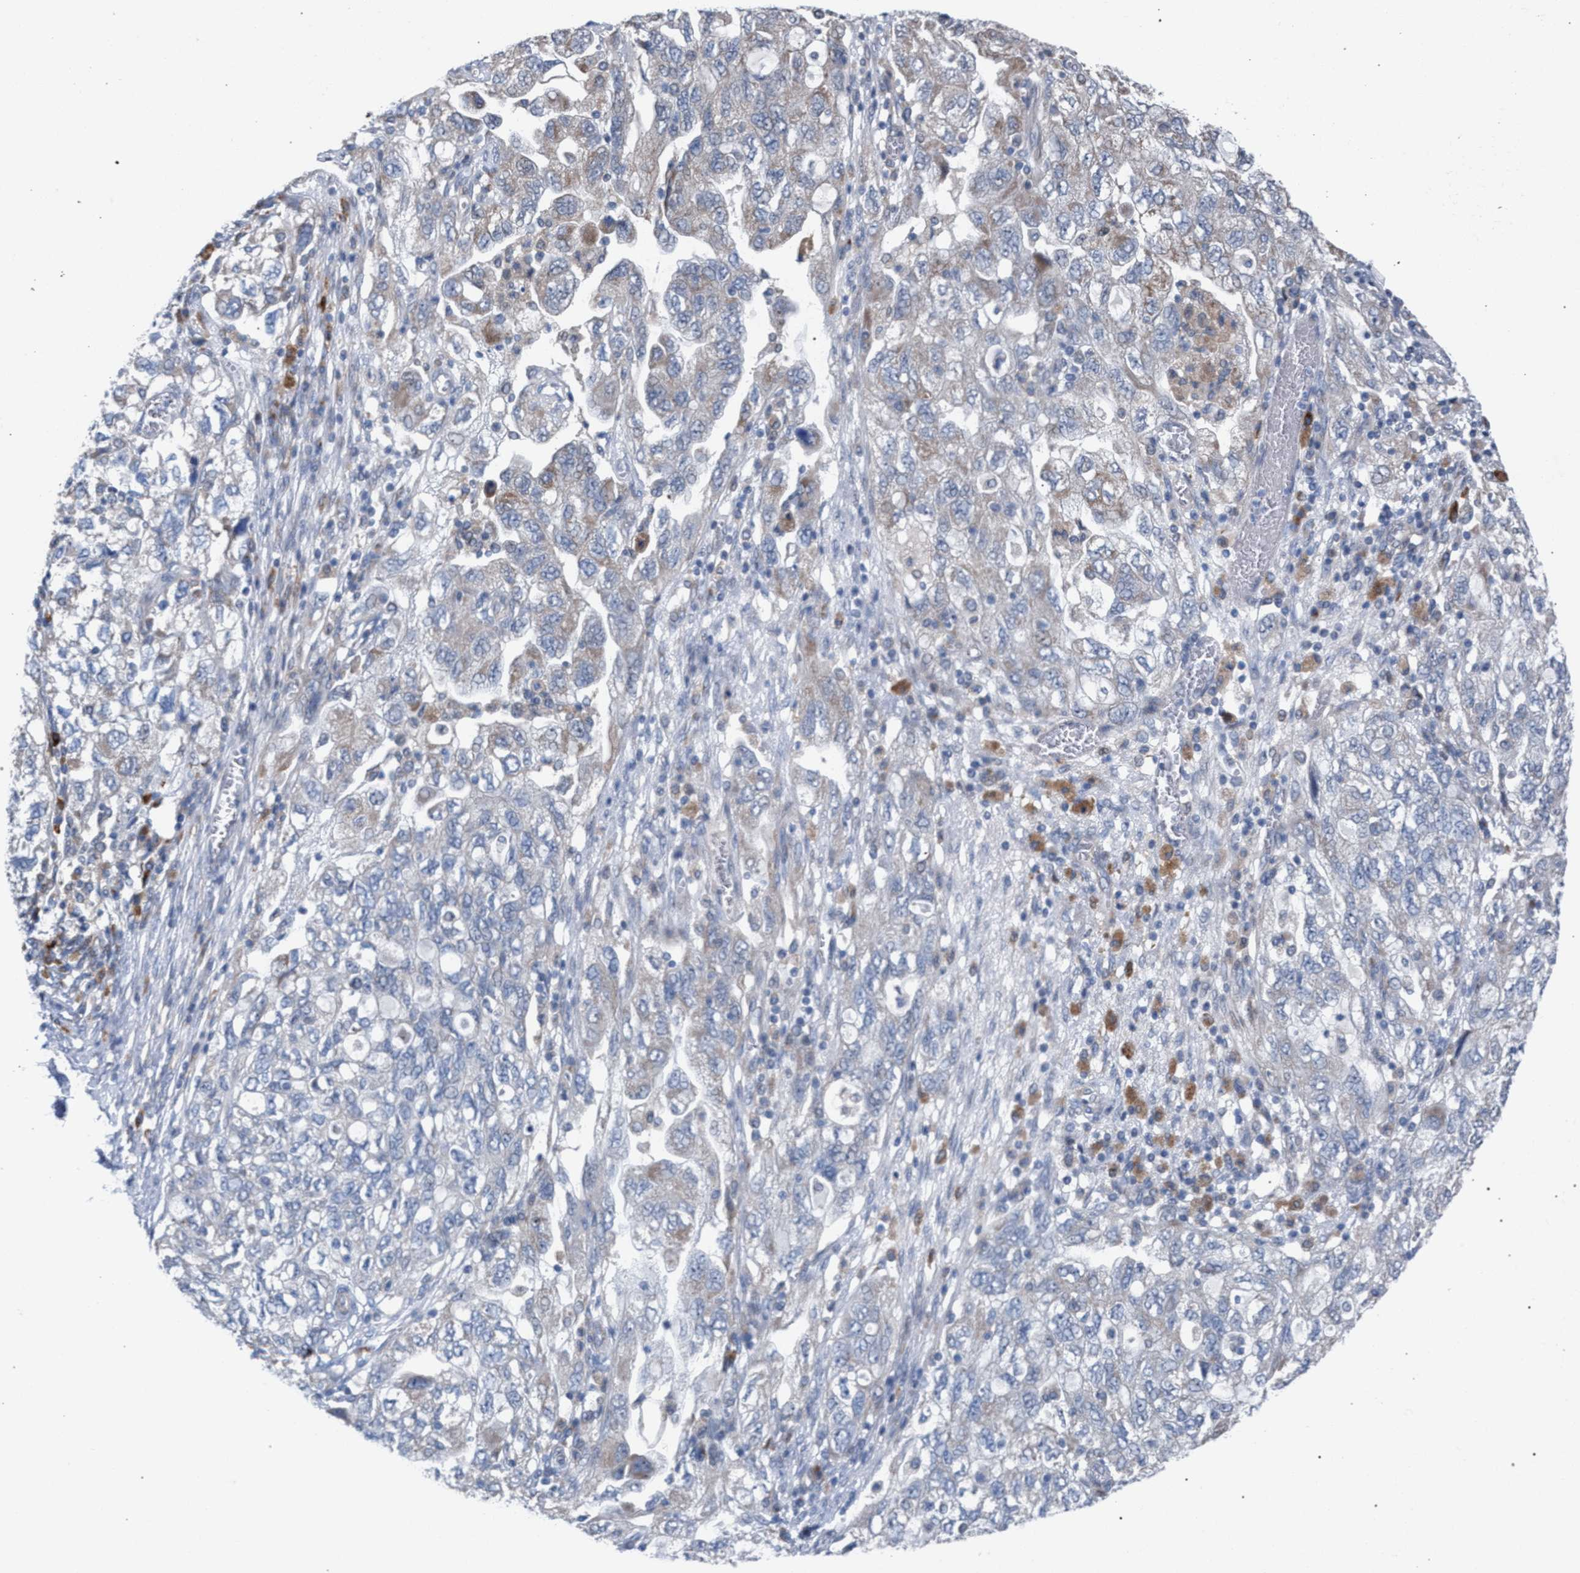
{"staining": {"intensity": "negative", "quantity": "none", "location": "none"}, "tissue": "ovarian cancer", "cell_type": "Tumor cells", "image_type": "cancer", "snomed": [{"axis": "morphology", "description": "Carcinoma, NOS"}, {"axis": "morphology", "description": "Cystadenocarcinoma, serous, NOS"}, {"axis": "topography", "description": "Ovary"}], "caption": "High magnification brightfield microscopy of ovarian cancer (serous cystadenocarcinoma) stained with DAB (3,3'-diaminobenzidine) (brown) and counterstained with hematoxylin (blue): tumor cells show no significant positivity.", "gene": "RNF135", "patient": {"sex": "female", "age": 69}}